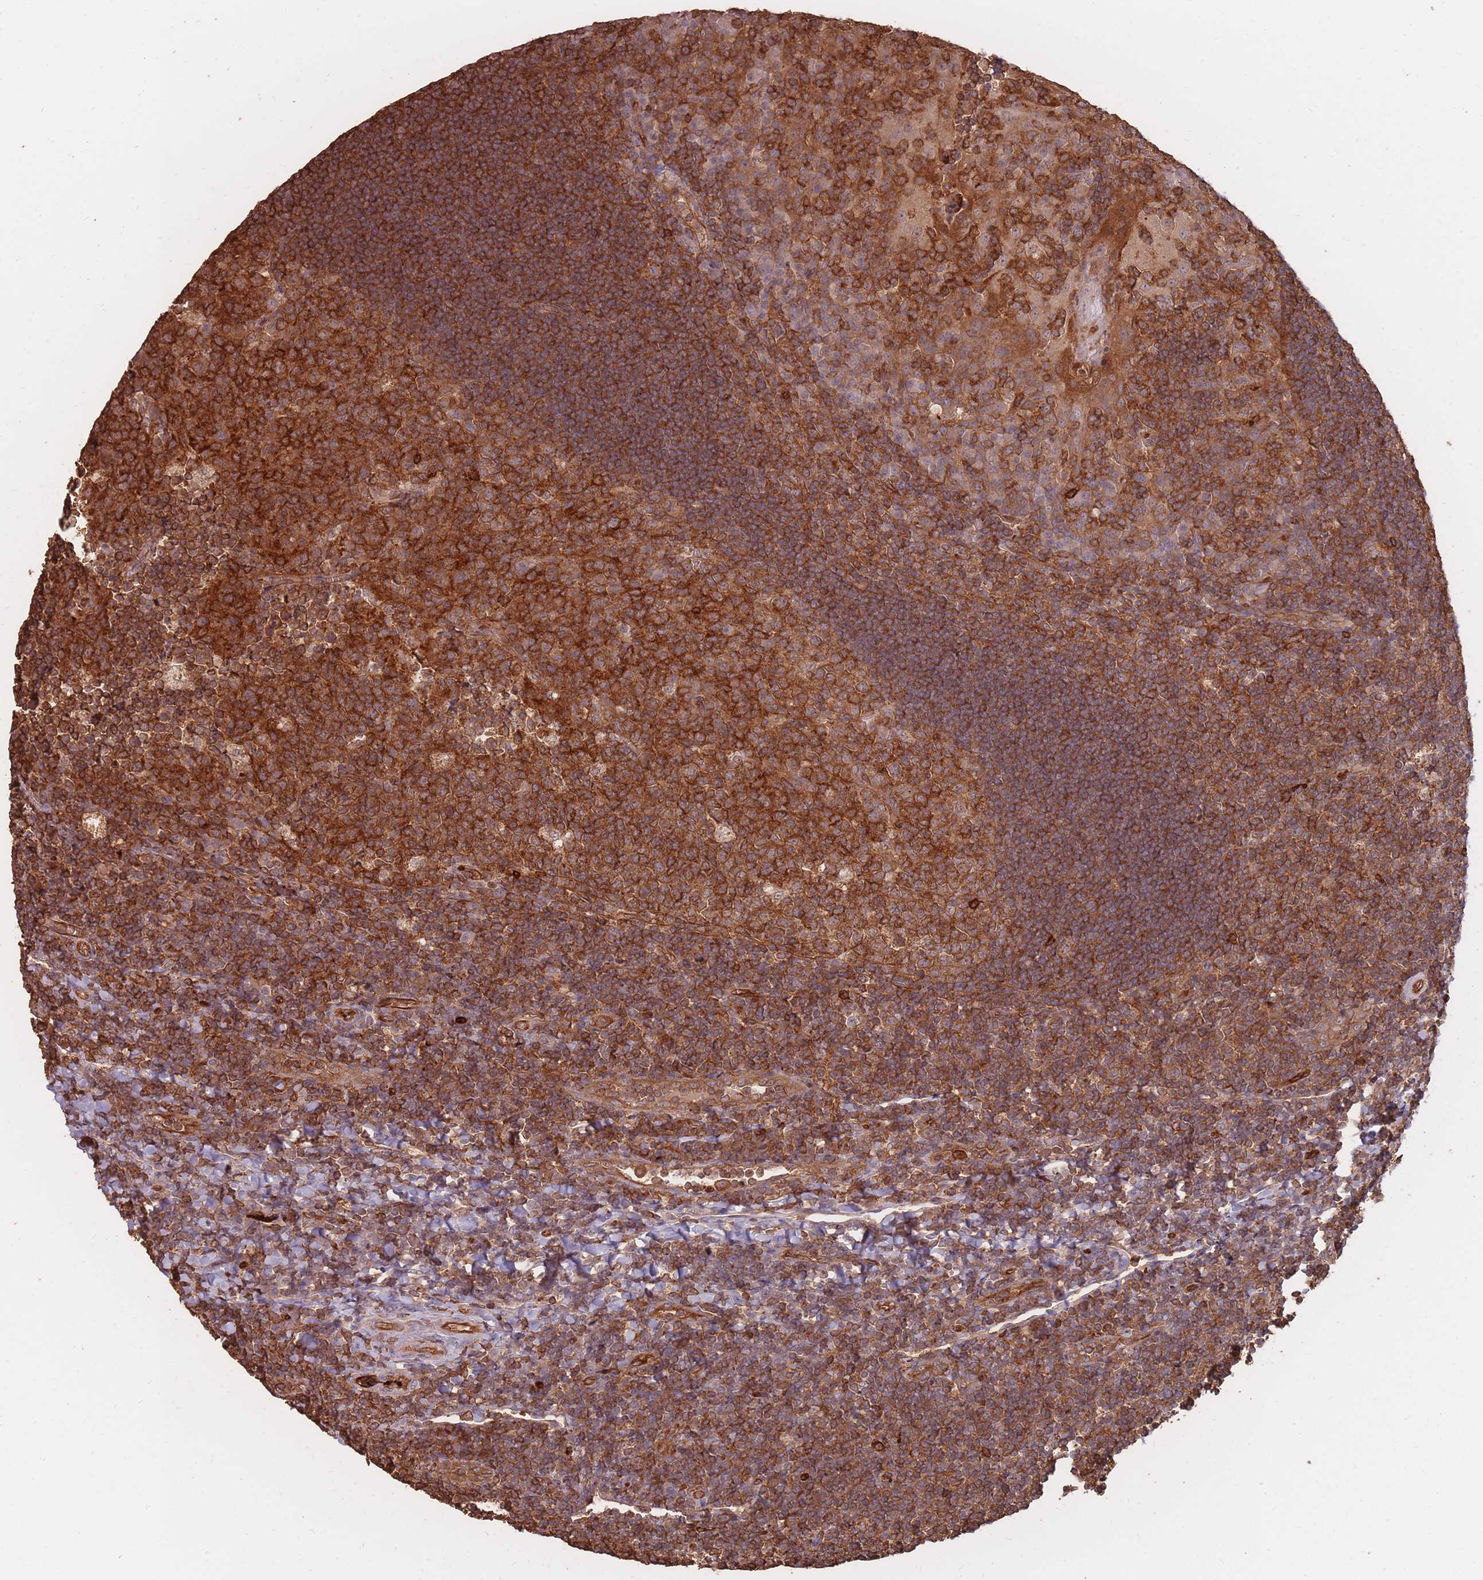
{"staining": {"intensity": "strong", "quantity": ">75%", "location": "cytoplasmic/membranous"}, "tissue": "tonsil", "cell_type": "Germinal center cells", "image_type": "normal", "snomed": [{"axis": "morphology", "description": "Normal tissue, NOS"}, {"axis": "topography", "description": "Tonsil"}], "caption": "A micrograph of tonsil stained for a protein reveals strong cytoplasmic/membranous brown staining in germinal center cells. Immunohistochemistry (ihc) stains the protein in brown and the nuclei are stained blue.", "gene": "PLS3", "patient": {"sex": "male", "age": 17}}